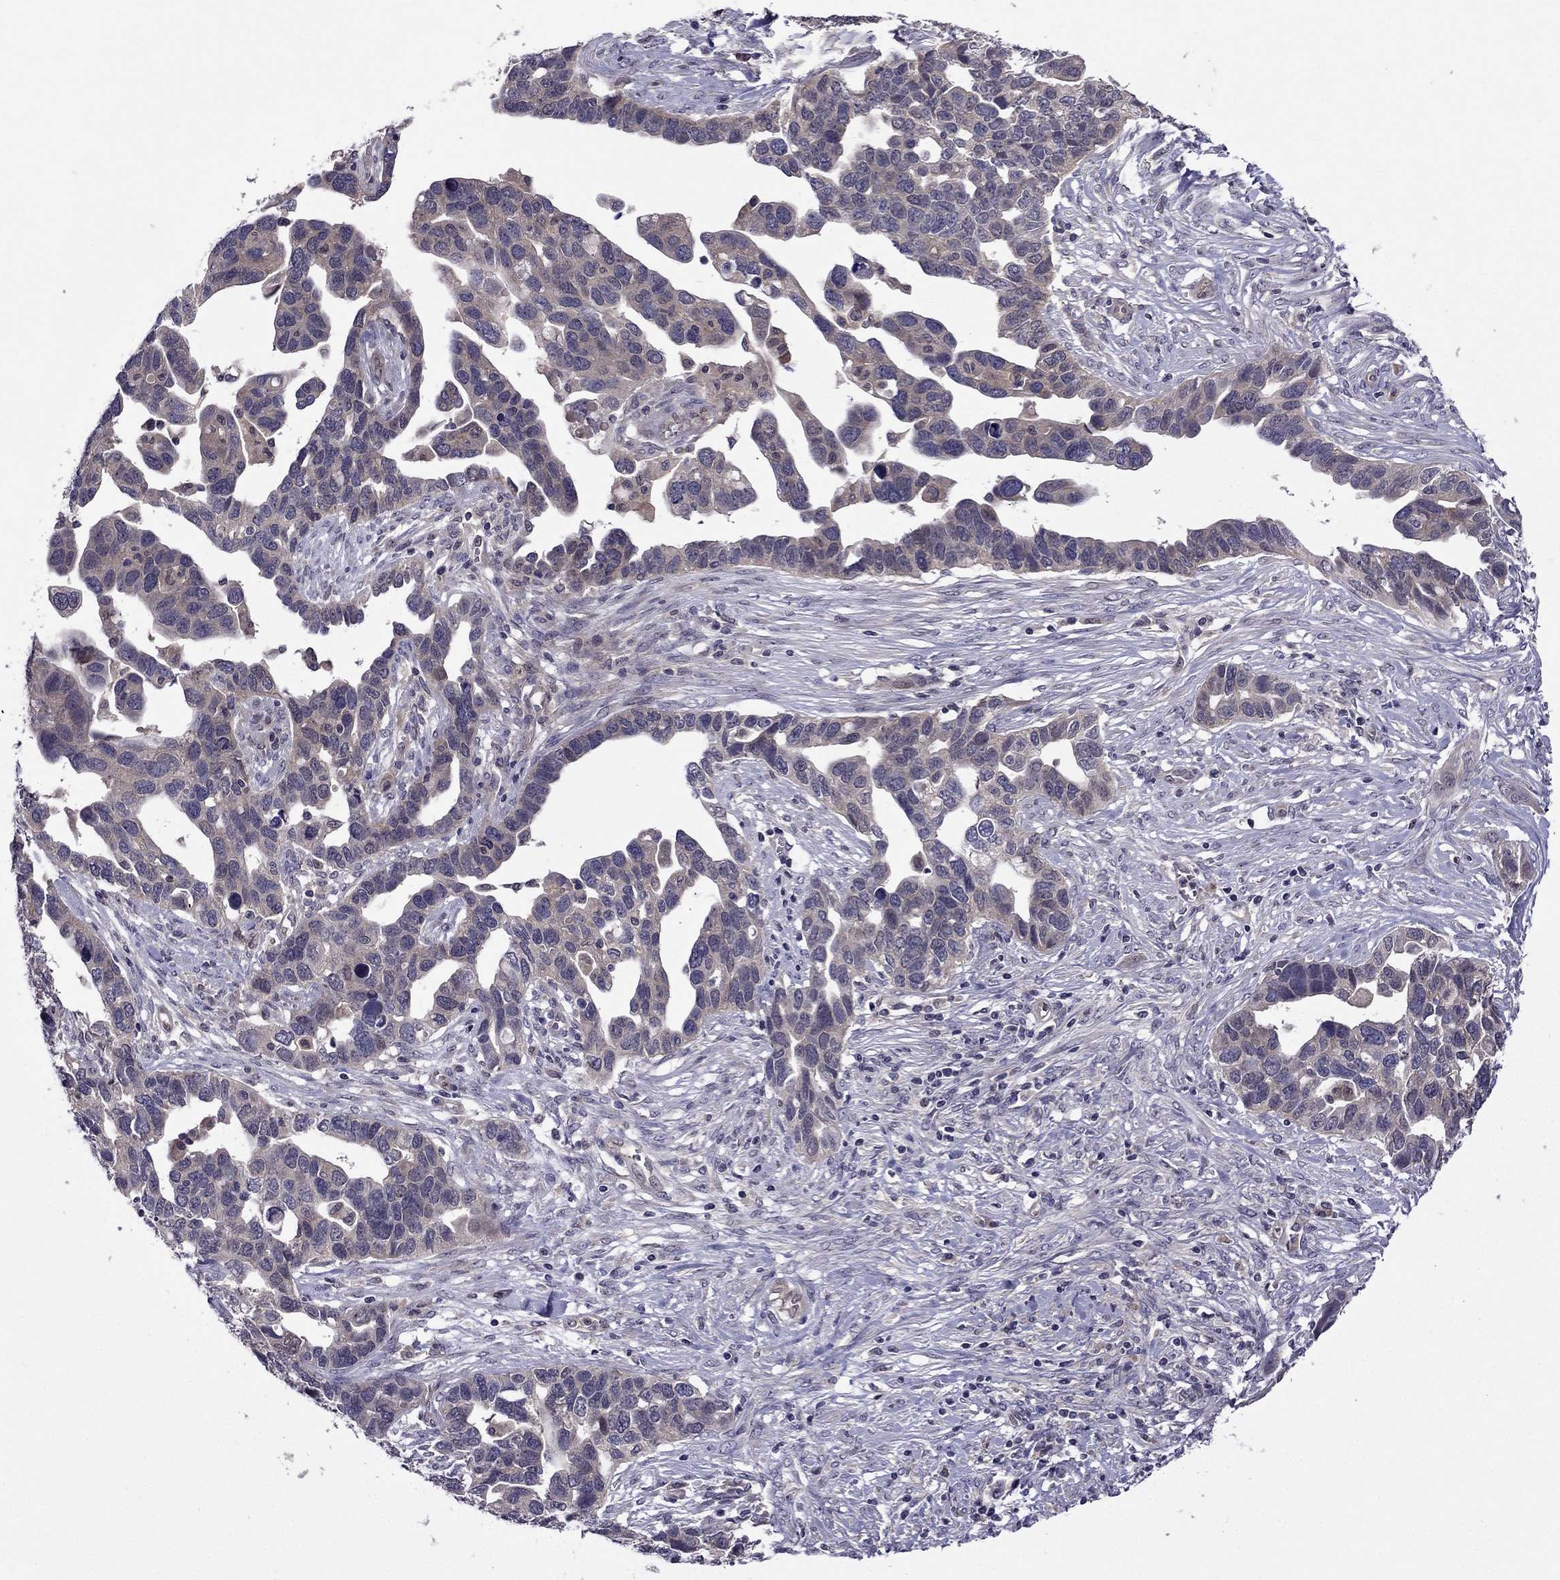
{"staining": {"intensity": "weak", "quantity": ">75%", "location": "cytoplasmic/membranous"}, "tissue": "ovarian cancer", "cell_type": "Tumor cells", "image_type": "cancer", "snomed": [{"axis": "morphology", "description": "Cystadenocarcinoma, serous, NOS"}, {"axis": "topography", "description": "Ovary"}], "caption": "A brown stain highlights weak cytoplasmic/membranous staining of a protein in ovarian serous cystadenocarcinoma tumor cells. (Stains: DAB (3,3'-diaminobenzidine) in brown, nuclei in blue, Microscopy: brightfield microscopy at high magnification).", "gene": "CDK5", "patient": {"sex": "female", "age": 54}}